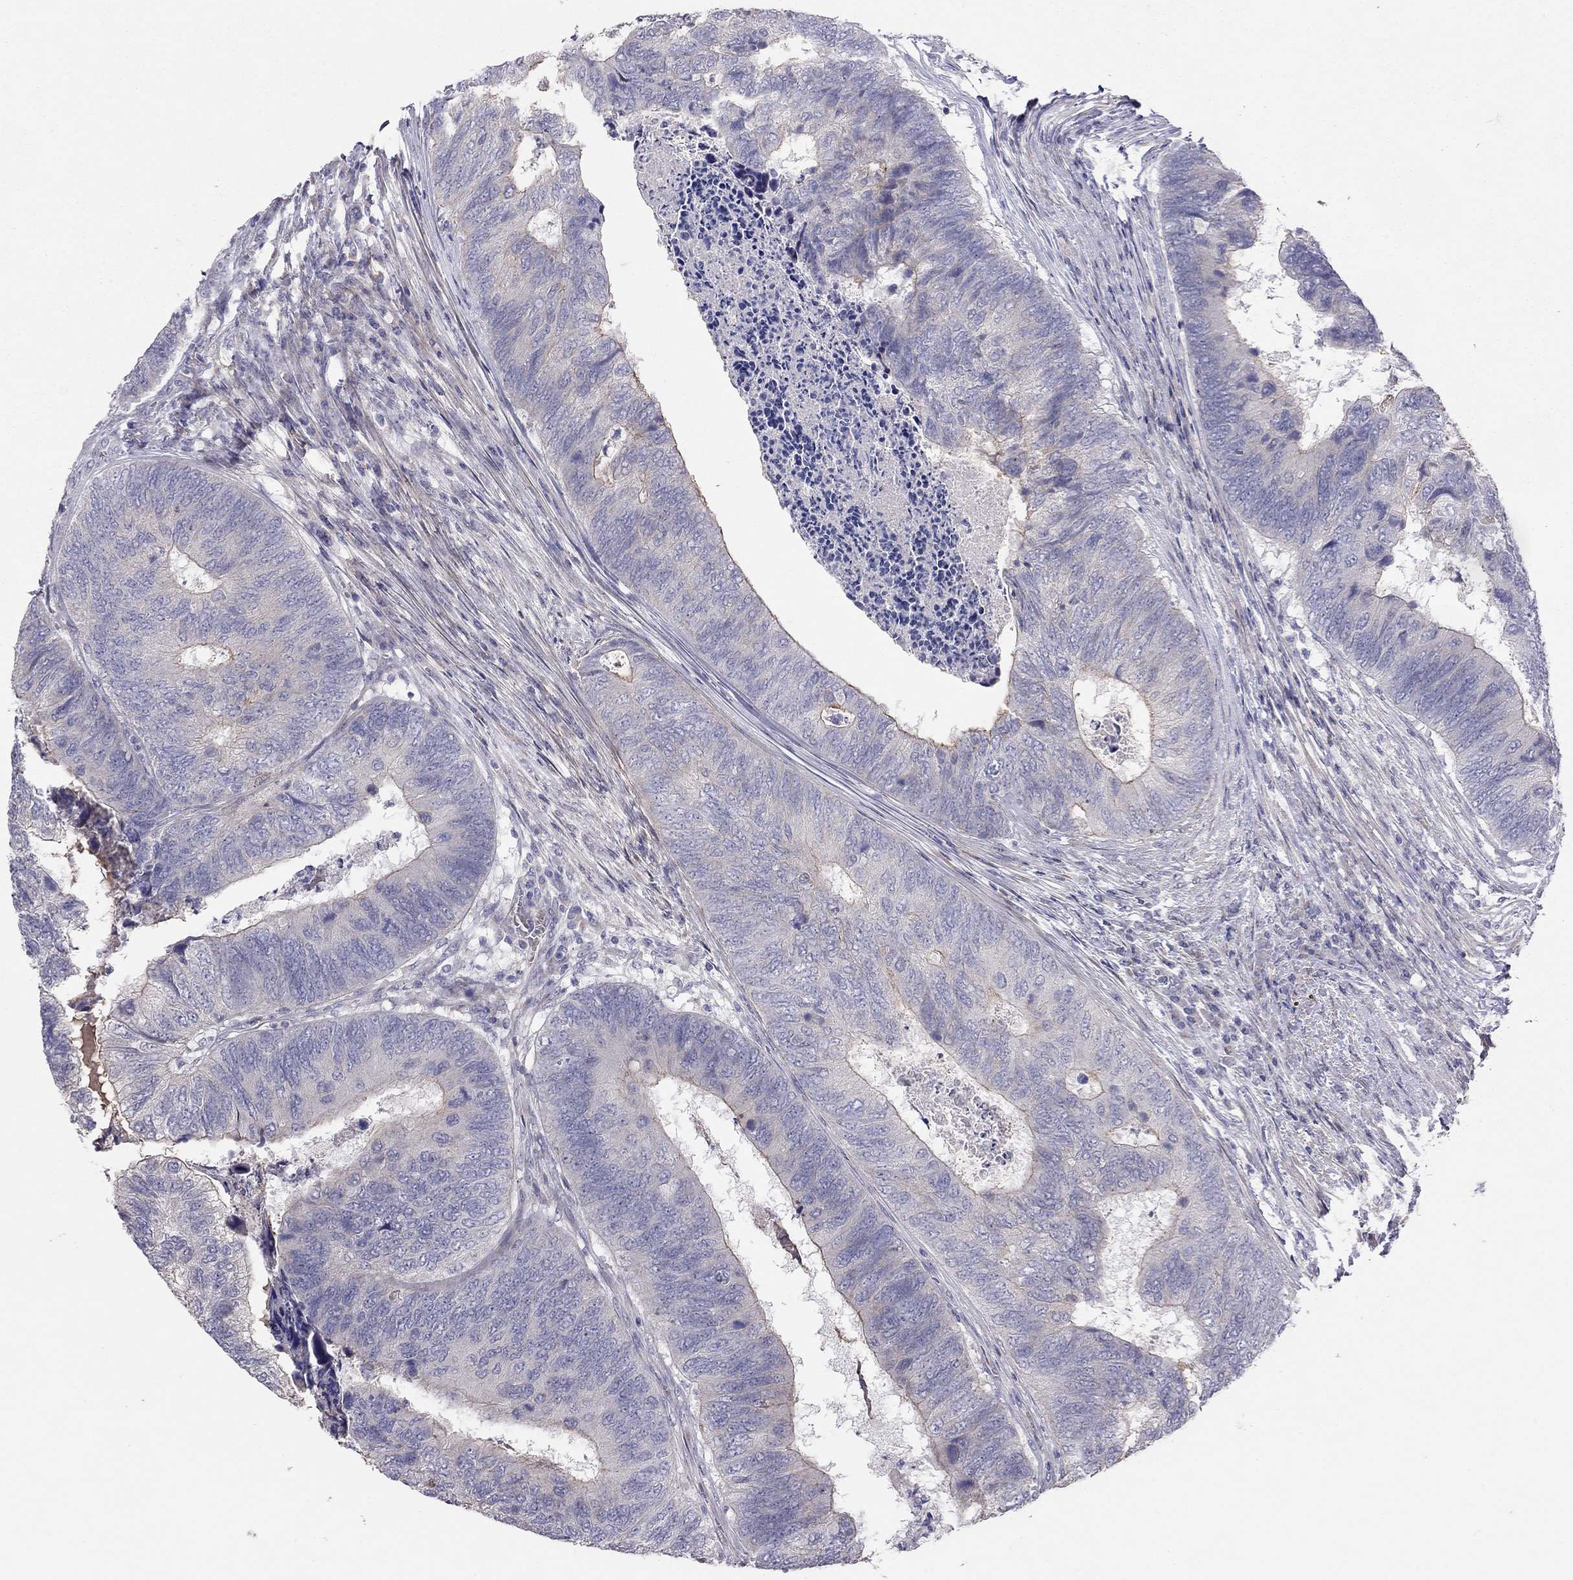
{"staining": {"intensity": "strong", "quantity": "<25%", "location": "cytoplasmic/membranous"}, "tissue": "colorectal cancer", "cell_type": "Tumor cells", "image_type": "cancer", "snomed": [{"axis": "morphology", "description": "Adenocarcinoma, NOS"}, {"axis": "topography", "description": "Colon"}], "caption": "A brown stain shows strong cytoplasmic/membranous expression of a protein in adenocarcinoma (colorectal) tumor cells. The protein of interest is stained brown, and the nuclei are stained in blue (DAB (3,3'-diaminobenzidine) IHC with brightfield microscopy, high magnification).", "gene": "SYTL2", "patient": {"sex": "female", "age": 67}}